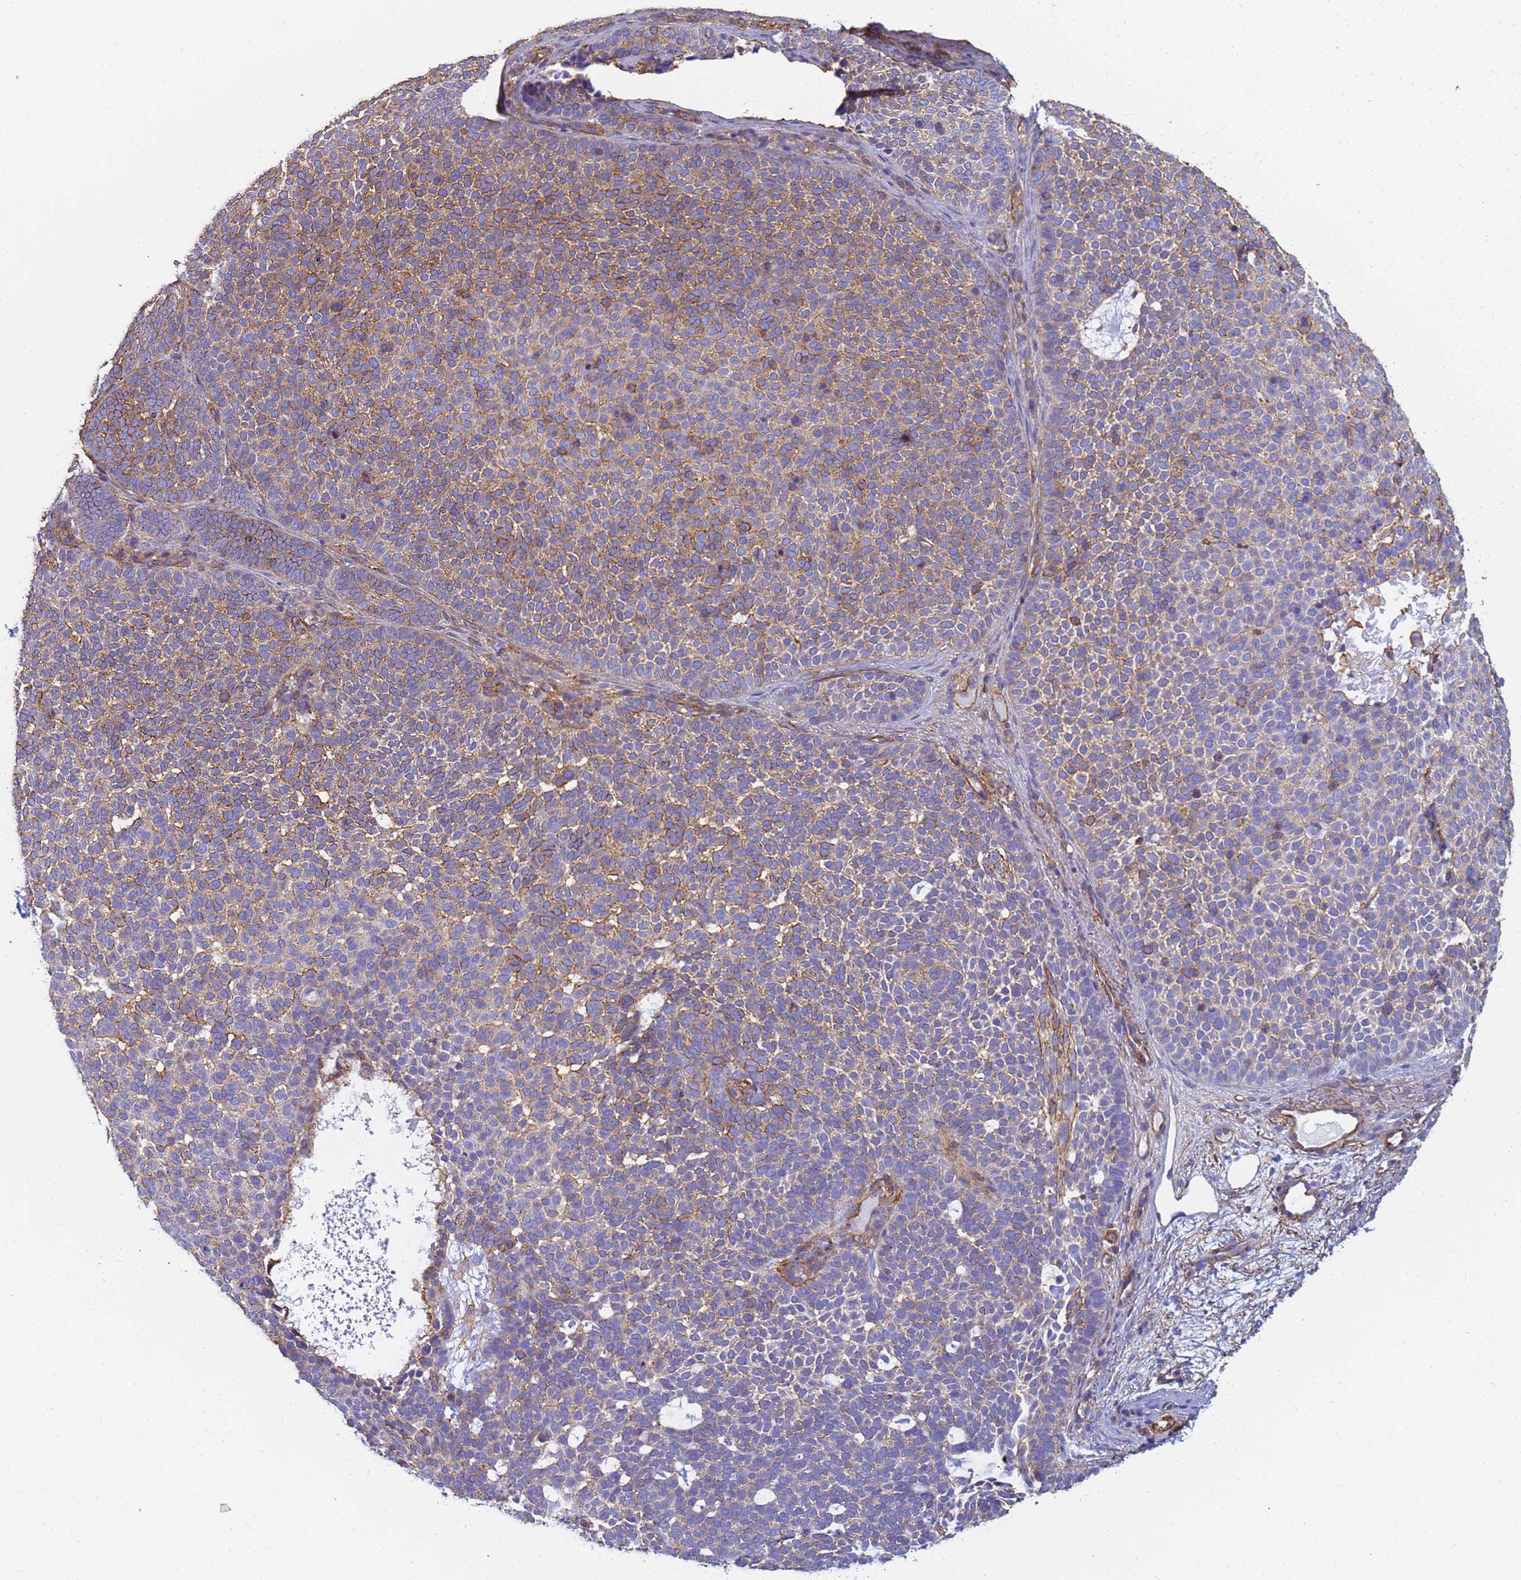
{"staining": {"intensity": "moderate", "quantity": ">75%", "location": "cytoplasmic/membranous"}, "tissue": "skin cancer", "cell_type": "Tumor cells", "image_type": "cancer", "snomed": [{"axis": "morphology", "description": "Basal cell carcinoma"}, {"axis": "topography", "description": "Skin"}], "caption": "Immunohistochemical staining of skin cancer displays medium levels of moderate cytoplasmic/membranous positivity in approximately >75% of tumor cells.", "gene": "TPM1", "patient": {"sex": "female", "age": 77}}